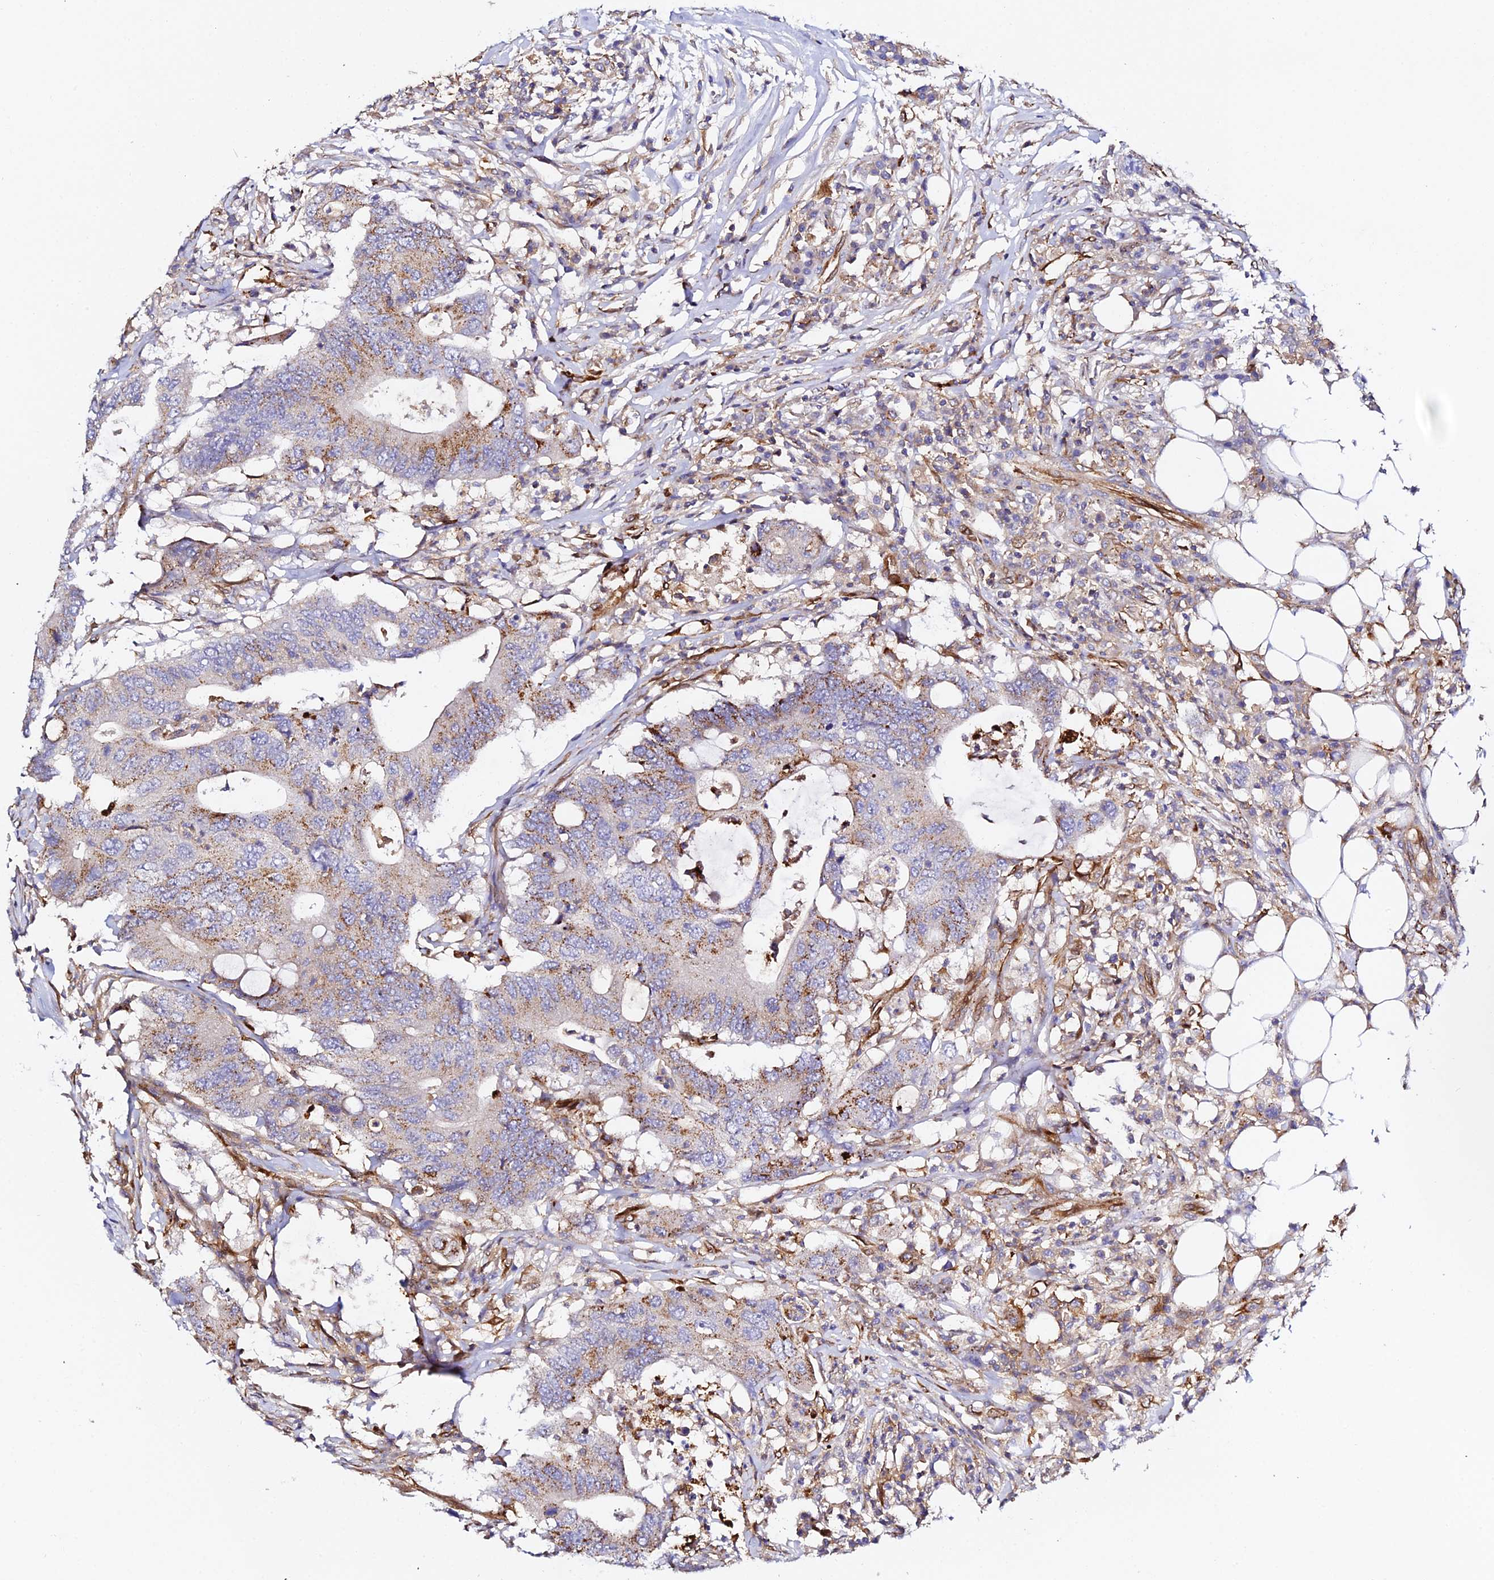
{"staining": {"intensity": "moderate", "quantity": "25%-75%", "location": "cytoplasmic/membranous"}, "tissue": "colorectal cancer", "cell_type": "Tumor cells", "image_type": "cancer", "snomed": [{"axis": "morphology", "description": "Adenocarcinoma, NOS"}, {"axis": "topography", "description": "Colon"}], "caption": "Approximately 25%-75% of tumor cells in human colorectal adenocarcinoma show moderate cytoplasmic/membranous protein staining as visualized by brown immunohistochemical staining.", "gene": "TRPV2", "patient": {"sex": "male", "age": 71}}